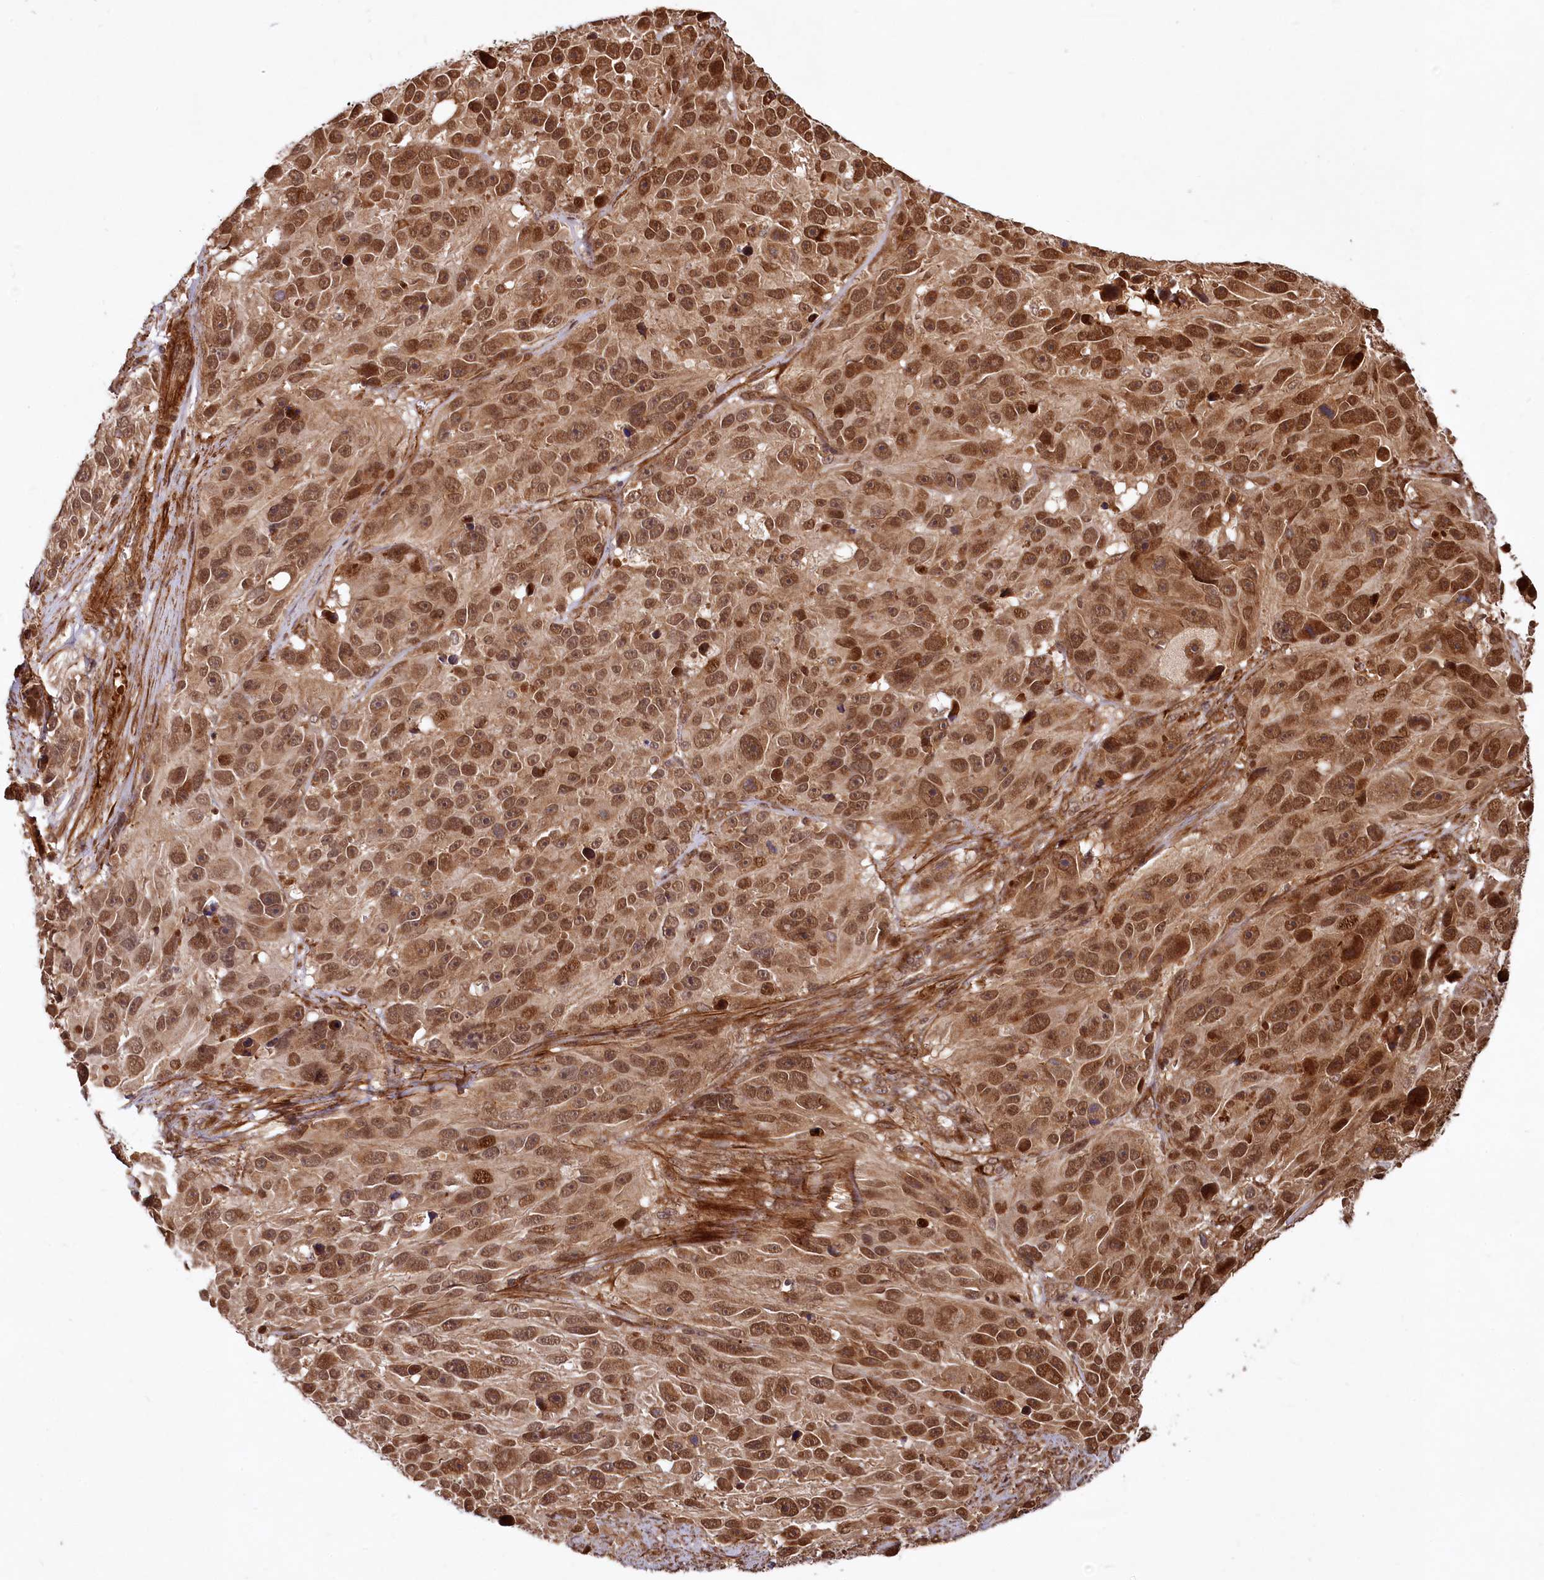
{"staining": {"intensity": "moderate", "quantity": ">75%", "location": "cytoplasmic/membranous,nuclear"}, "tissue": "melanoma", "cell_type": "Tumor cells", "image_type": "cancer", "snomed": [{"axis": "morphology", "description": "Malignant melanoma, NOS"}, {"axis": "topography", "description": "Skin"}], "caption": "Malignant melanoma was stained to show a protein in brown. There is medium levels of moderate cytoplasmic/membranous and nuclear positivity in about >75% of tumor cells.", "gene": "TRIM23", "patient": {"sex": "male", "age": 84}}